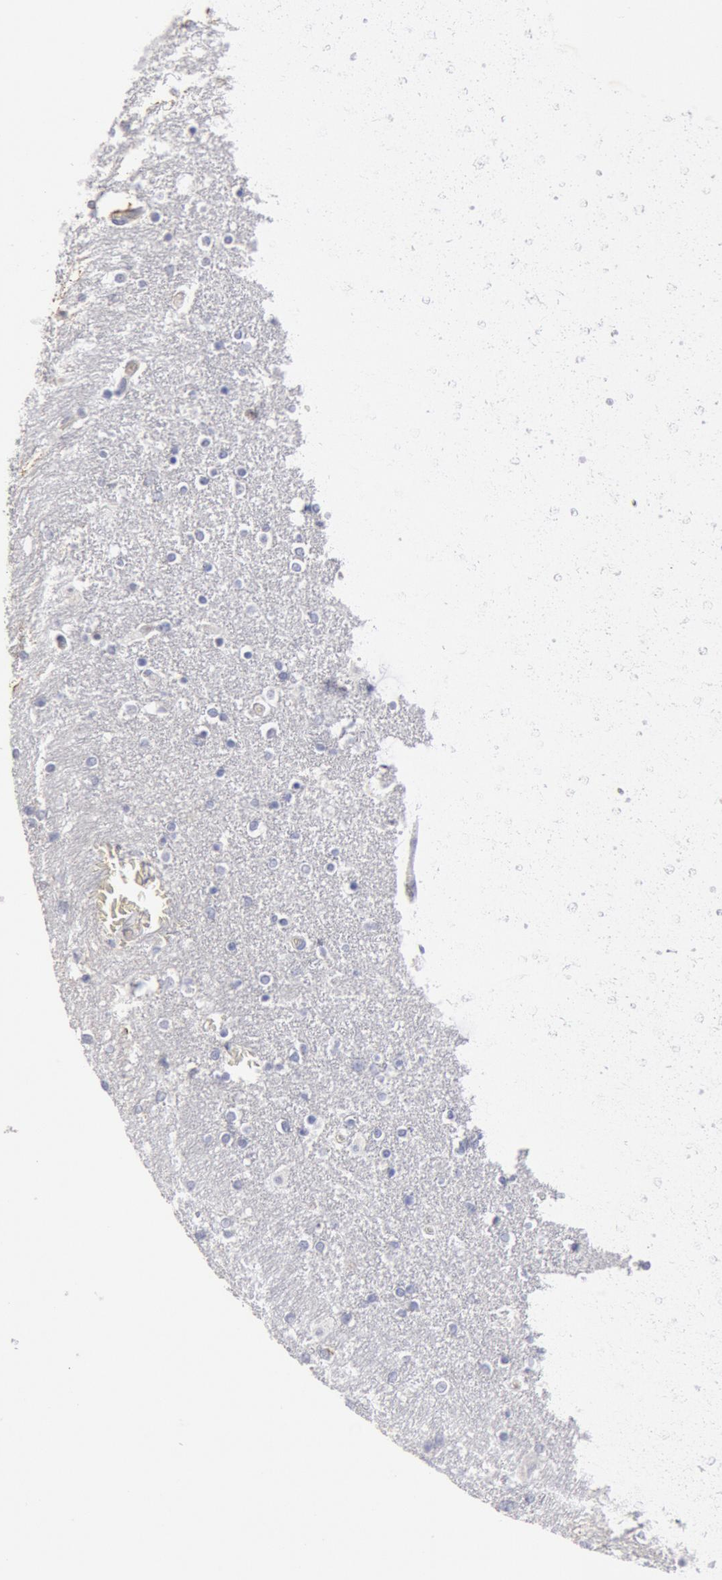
{"staining": {"intensity": "negative", "quantity": "none", "location": "none"}, "tissue": "caudate", "cell_type": "Glial cells", "image_type": "normal", "snomed": [{"axis": "morphology", "description": "Normal tissue, NOS"}, {"axis": "topography", "description": "Lateral ventricle wall"}], "caption": "Image shows no protein positivity in glial cells of normal caudate.", "gene": "FOXA2", "patient": {"sex": "female", "age": 54}}